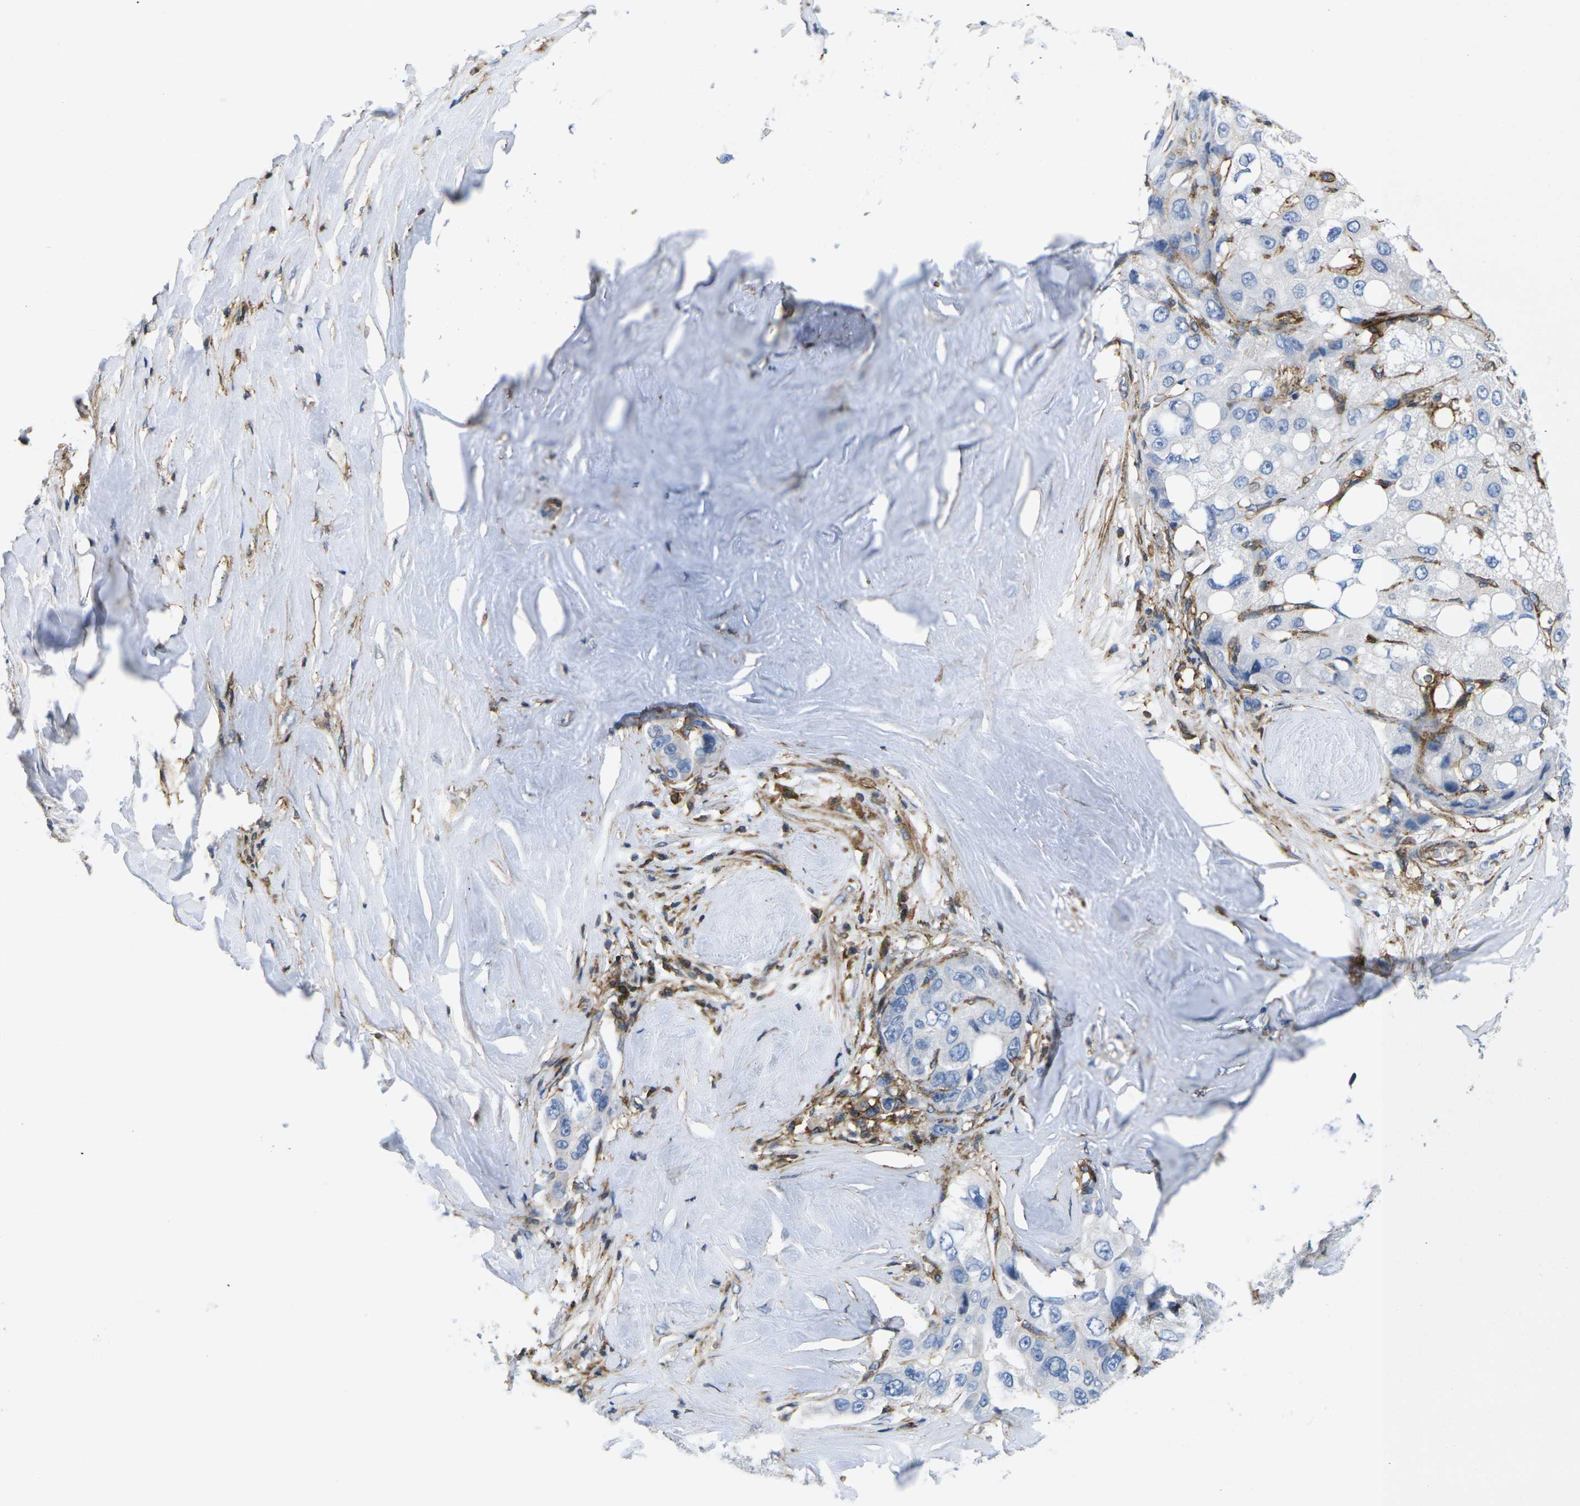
{"staining": {"intensity": "negative", "quantity": "none", "location": "none"}, "tissue": "liver cancer", "cell_type": "Tumor cells", "image_type": "cancer", "snomed": [{"axis": "morphology", "description": "Carcinoma, Hepatocellular, NOS"}, {"axis": "topography", "description": "Liver"}], "caption": "Immunohistochemical staining of human liver cancer (hepatocellular carcinoma) exhibits no significant staining in tumor cells.", "gene": "IQGAP1", "patient": {"sex": "male", "age": 80}}